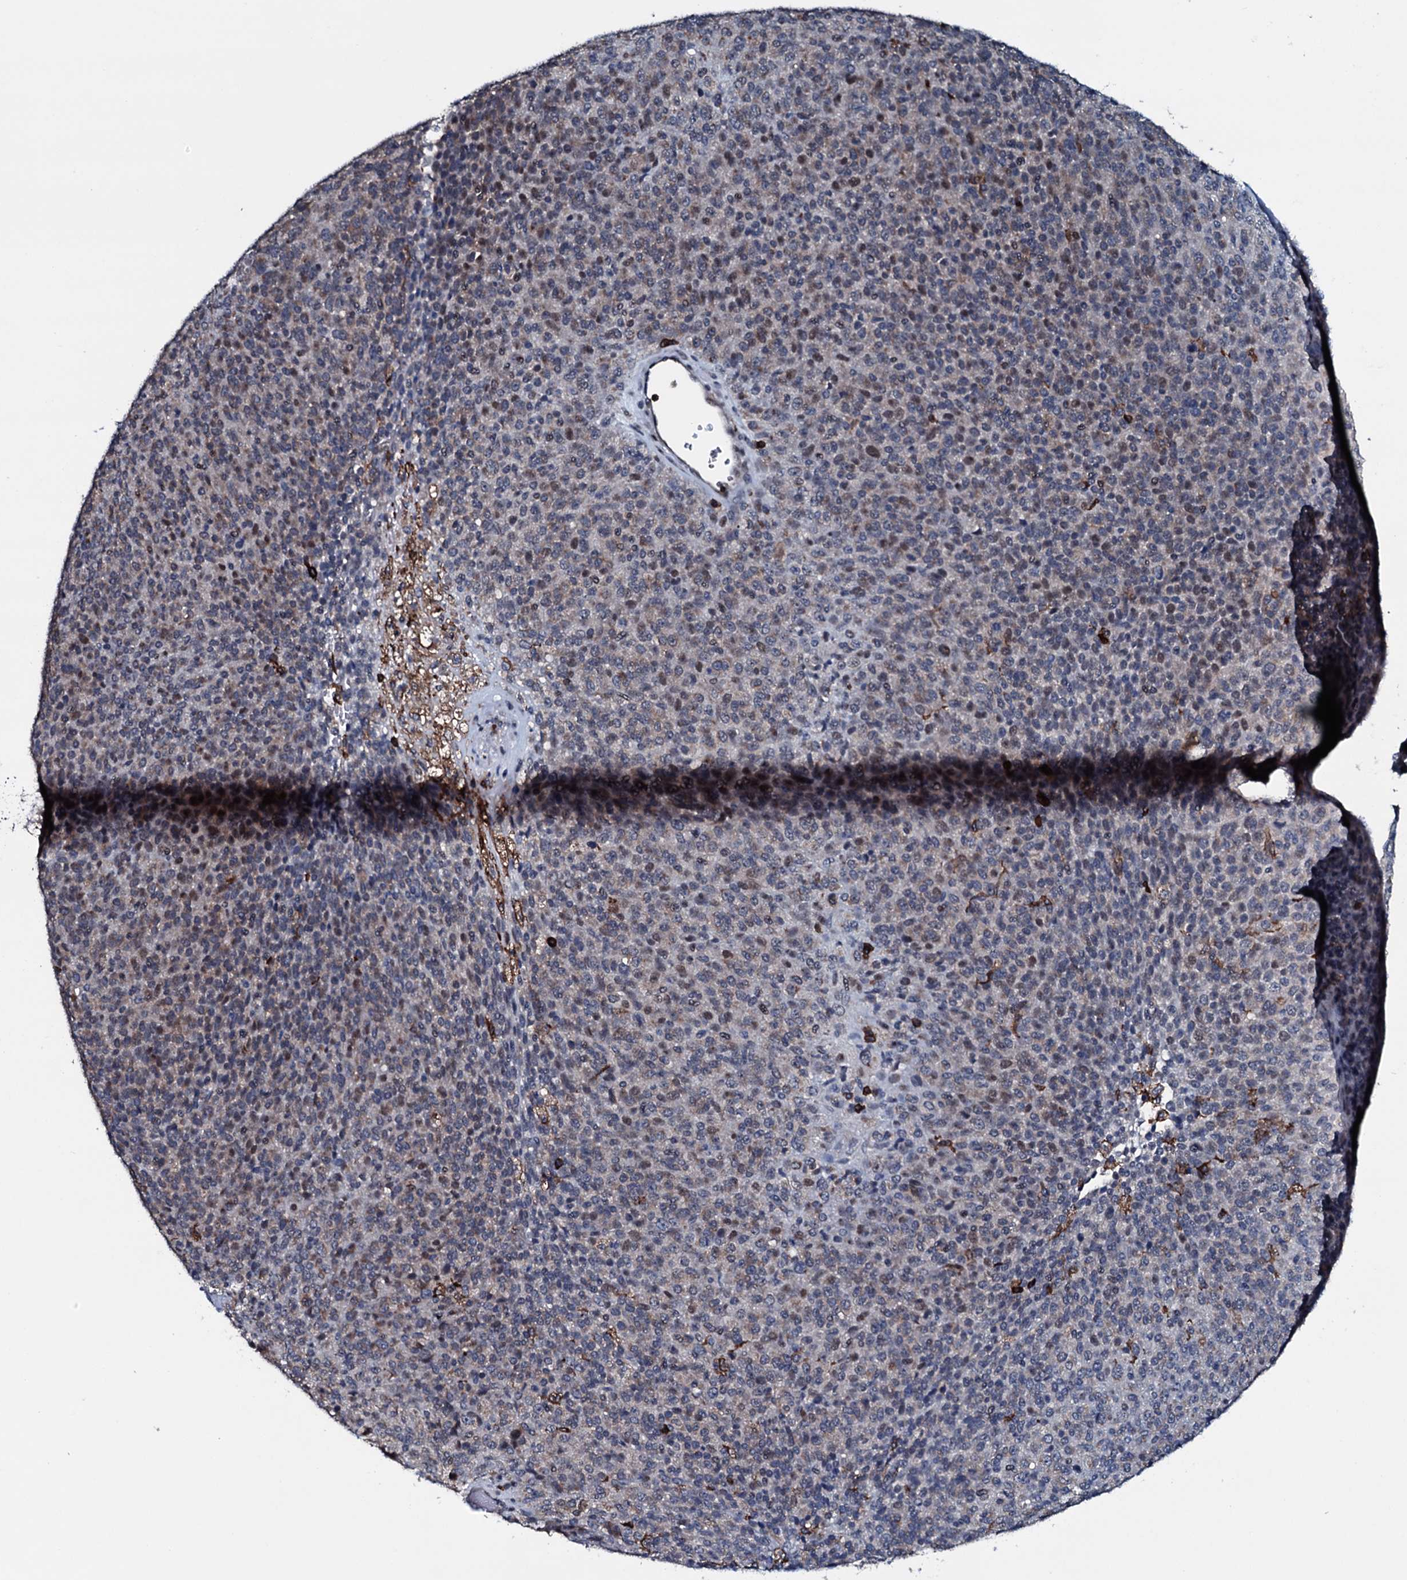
{"staining": {"intensity": "weak", "quantity": "<25%", "location": "cytoplasmic/membranous"}, "tissue": "melanoma", "cell_type": "Tumor cells", "image_type": "cancer", "snomed": [{"axis": "morphology", "description": "Malignant melanoma, Metastatic site"}, {"axis": "topography", "description": "Brain"}], "caption": "The immunohistochemistry photomicrograph has no significant positivity in tumor cells of malignant melanoma (metastatic site) tissue.", "gene": "OGFOD2", "patient": {"sex": "female", "age": 56}}